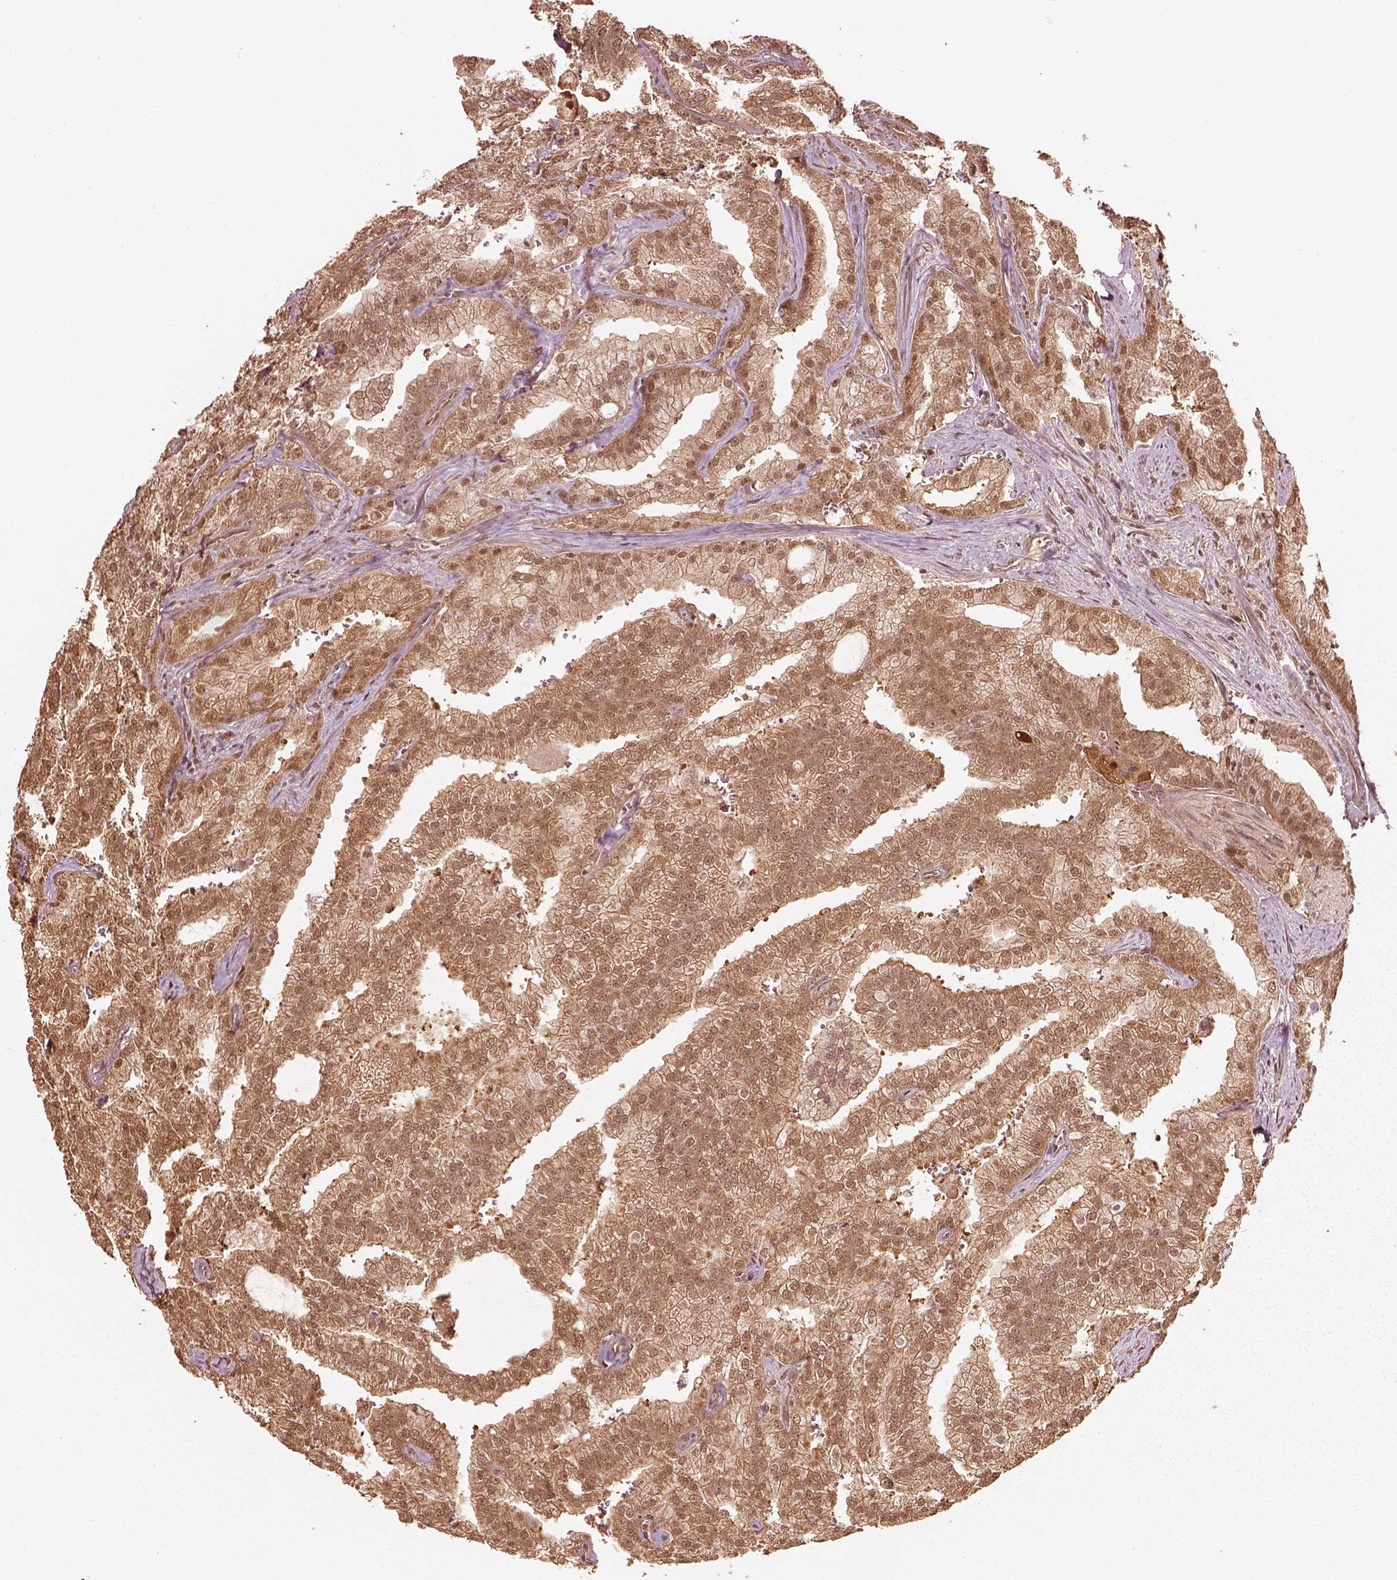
{"staining": {"intensity": "moderate", "quantity": ">75%", "location": "cytoplasmic/membranous,nuclear"}, "tissue": "prostate cancer", "cell_type": "Tumor cells", "image_type": "cancer", "snomed": [{"axis": "morphology", "description": "Adenocarcinoma, NOS"}, {"axis": "topography", "description": "Prostate"}], "caption": "The immunohistochemical stain shows moderate cytoplasmic/membranous and nuclear staining in tumor cells of adenocarcinoma (prostate) tissue.", "gene": "PSMC5", "patient": {"sex": "male", "age": 70}}